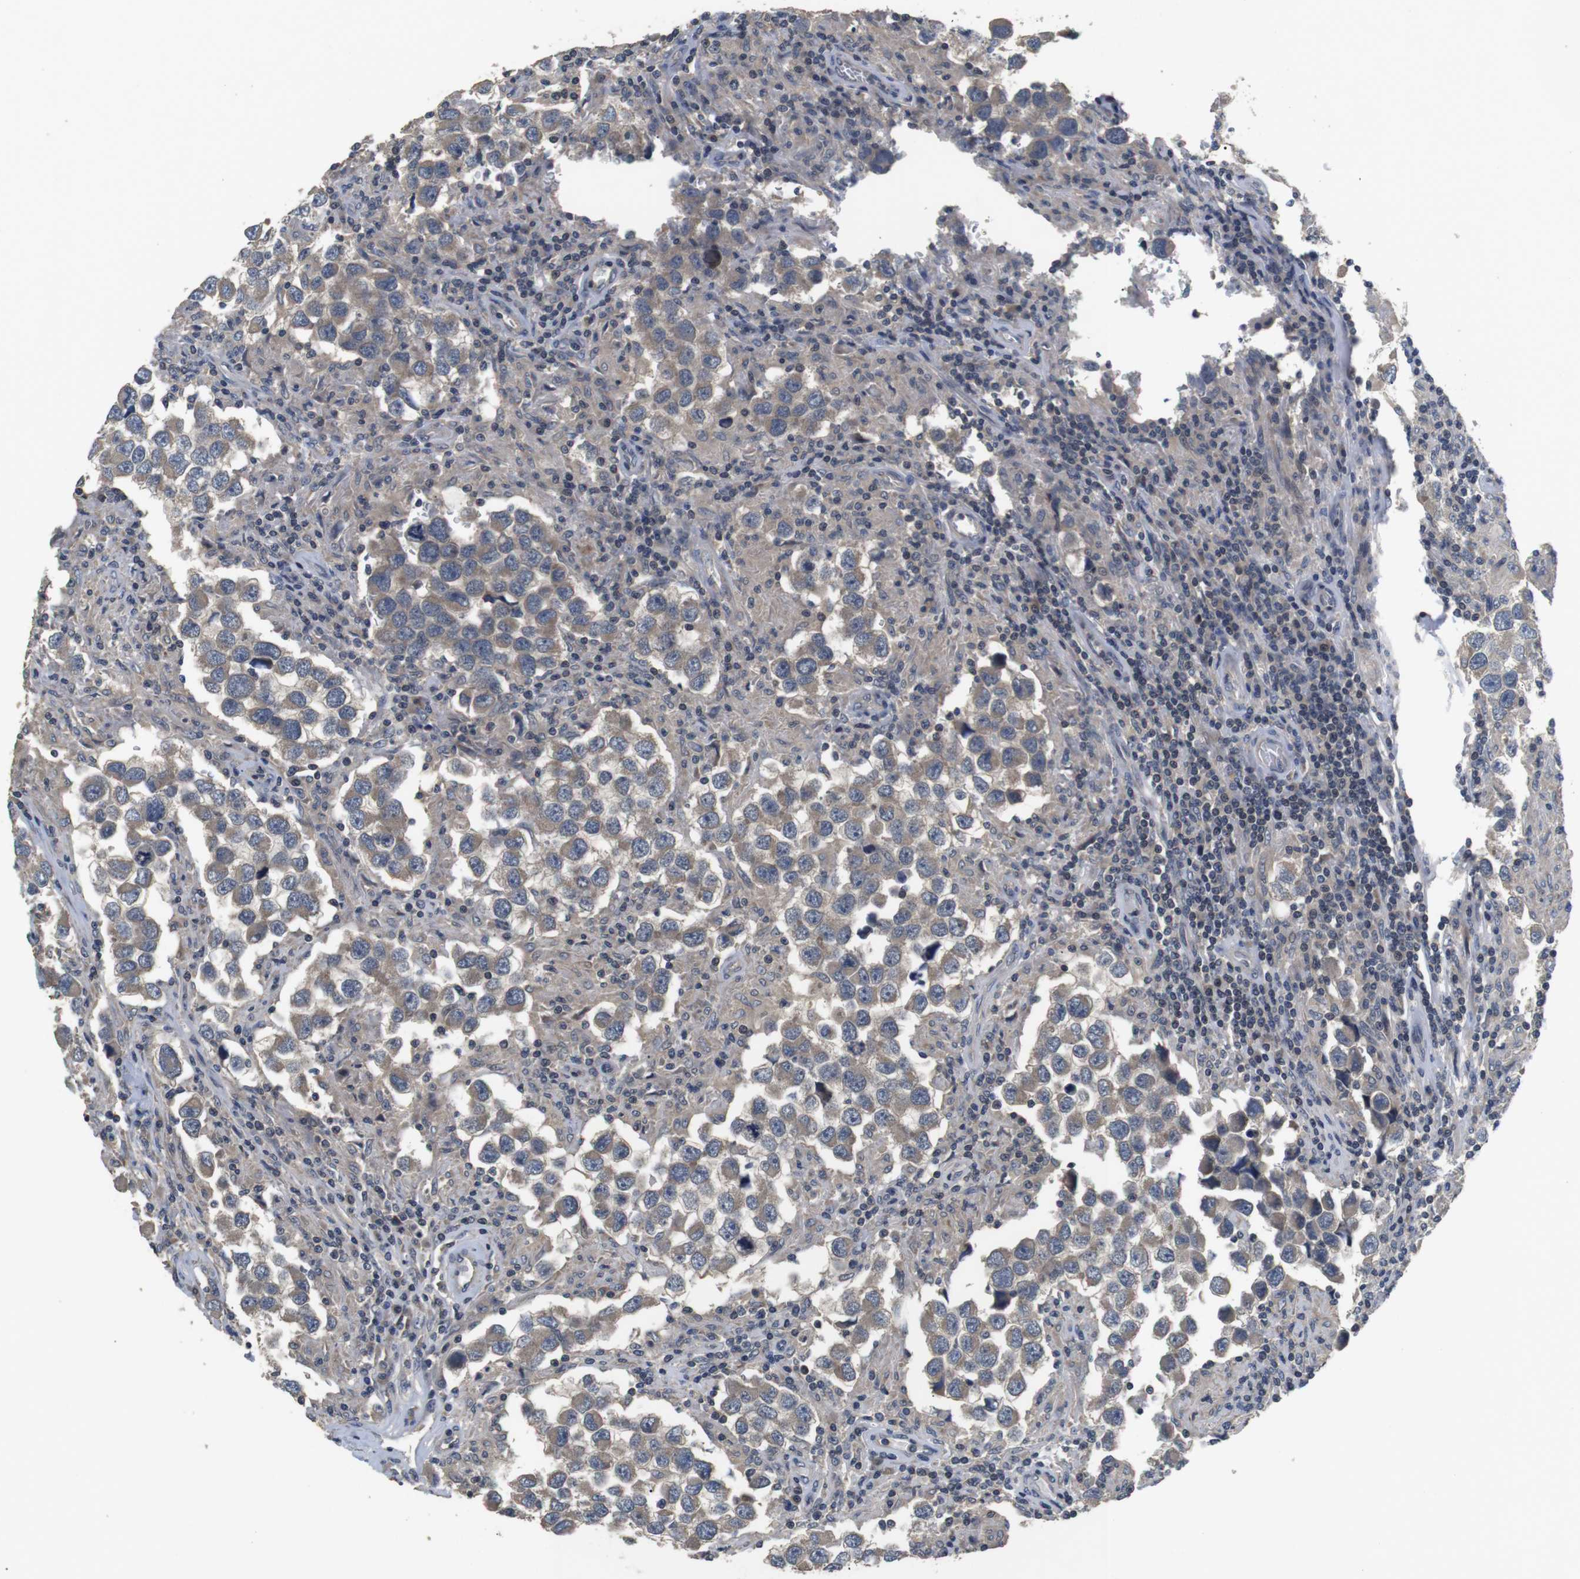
{"staining": {"intensity": "weak", "quantity": ">75%", "location": "cytoplasmic/membranous"}, "tissue": "testis cancer", "cell_type": "Tumor cells", "image_type": "cancer", "snomed": [{"axis": "morphology", "description": "Carcinoma, Embryonal, NOS"}, {"axis": "topography", "description": "Testis"}], "caption": "A brown stain shows weak cytoplasmic/membranous expression of a protein in human embryonal carcinoma (testis) tumor cells. (Stains: DAB (3,3'-diaminobenzidine) in brown, nuclei in blue, Microscopy: brightfield microscopy at high magnification).", "gene": "ADGRL3", "patient": {"sex": "male", "age": 21}}